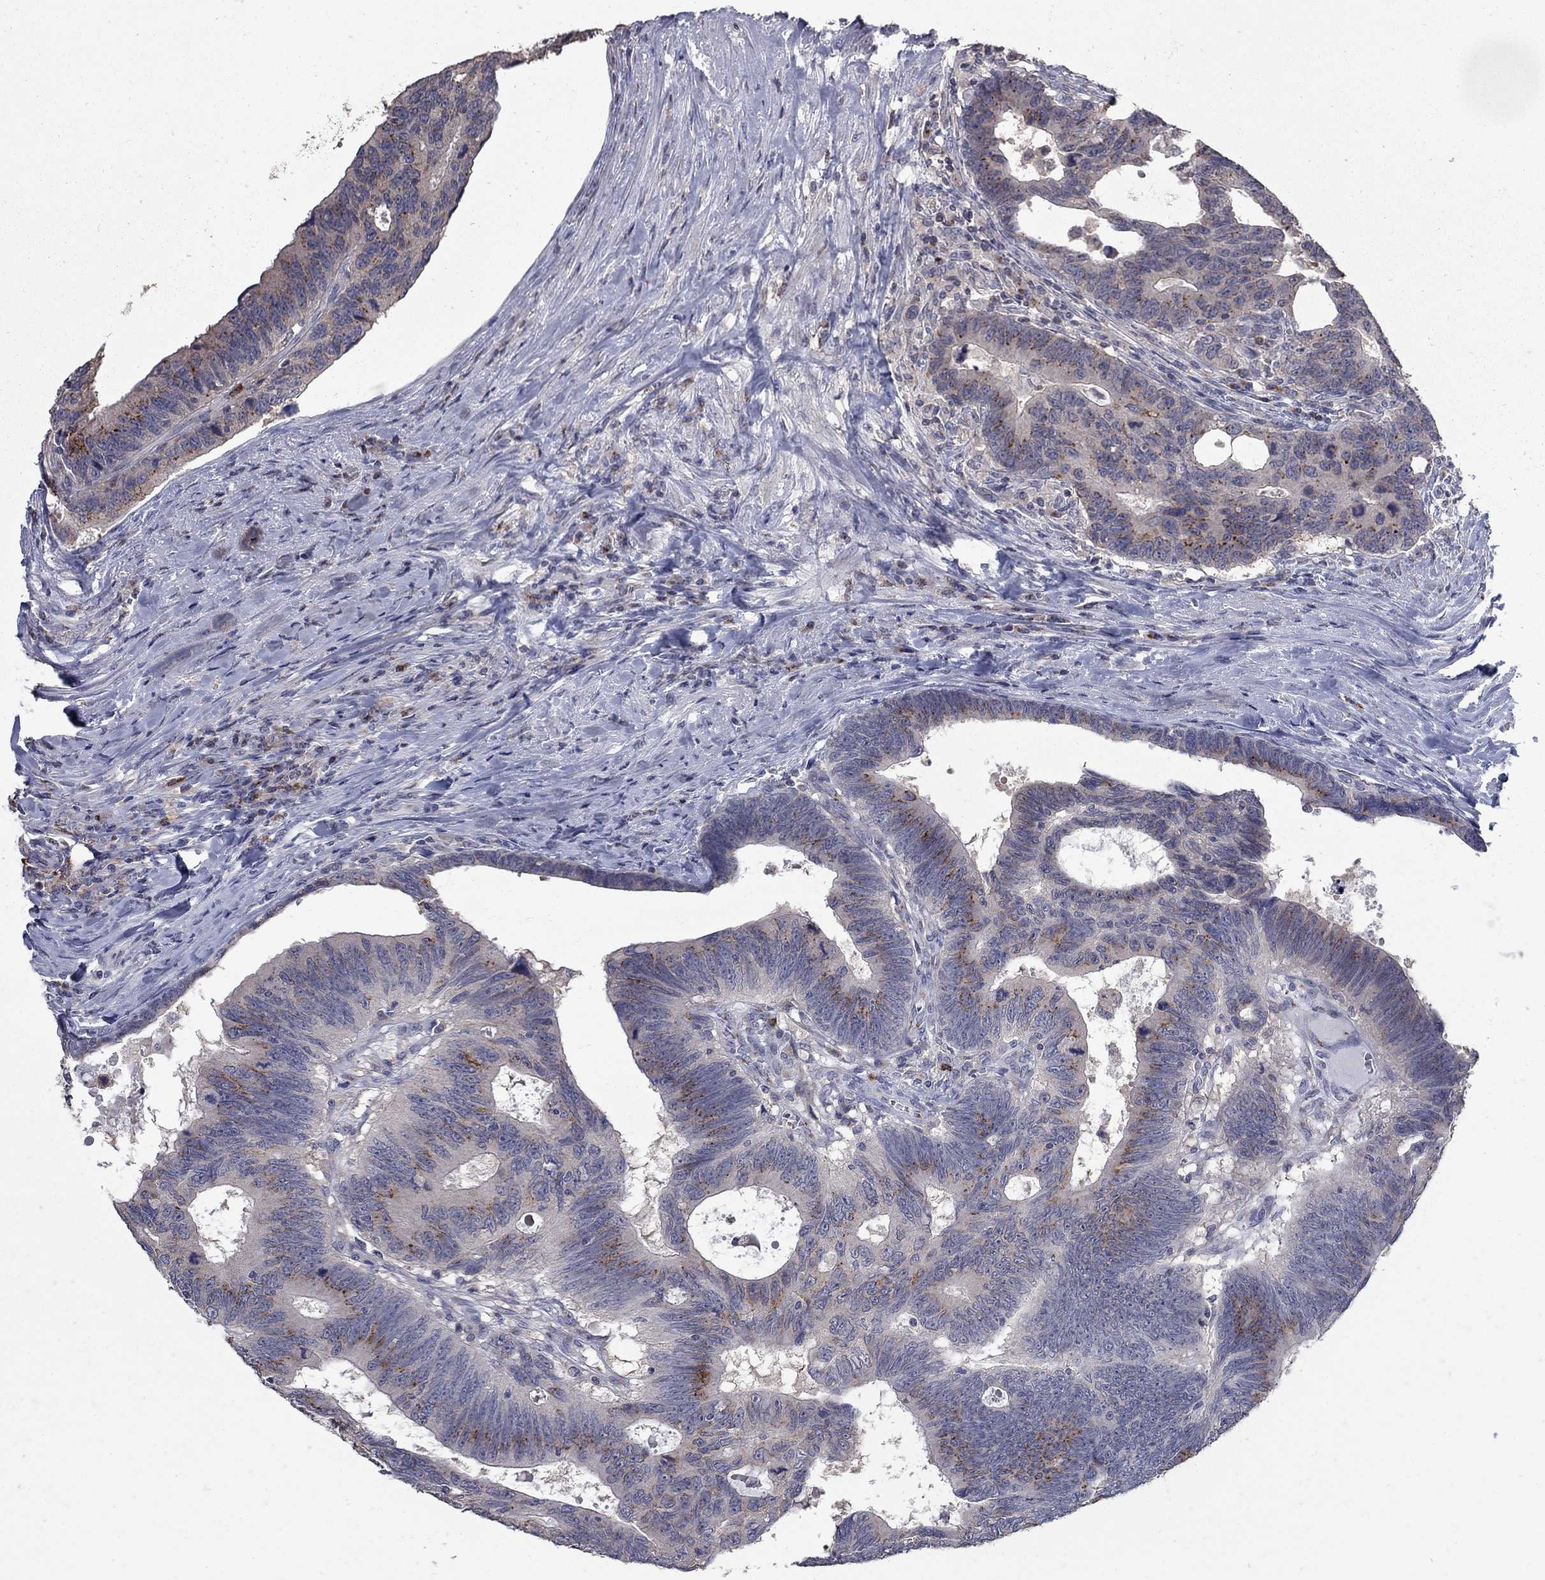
{"staining": {"intensity": "strong", "quantity": "<25%", "location": "cytoplasmic/membranous"}, "tissue": "colorectal cancer", "cell_type": "Tumor cells", "image_type": "cancer", "snomed": [{"axis": "morphology", "description": "Adenocarcinoma, NOS"}, {"axis": "topography", "description": "Colon"}], "caption": "This is a micrograph of IHC staining of colorectal cancer (adenocarcinoma), which shows strong expression in the cytoplasmic/membranous of tumor cells.", "gene": "KIAA0319L", "patient": {"sex": "female", "age": 77}}